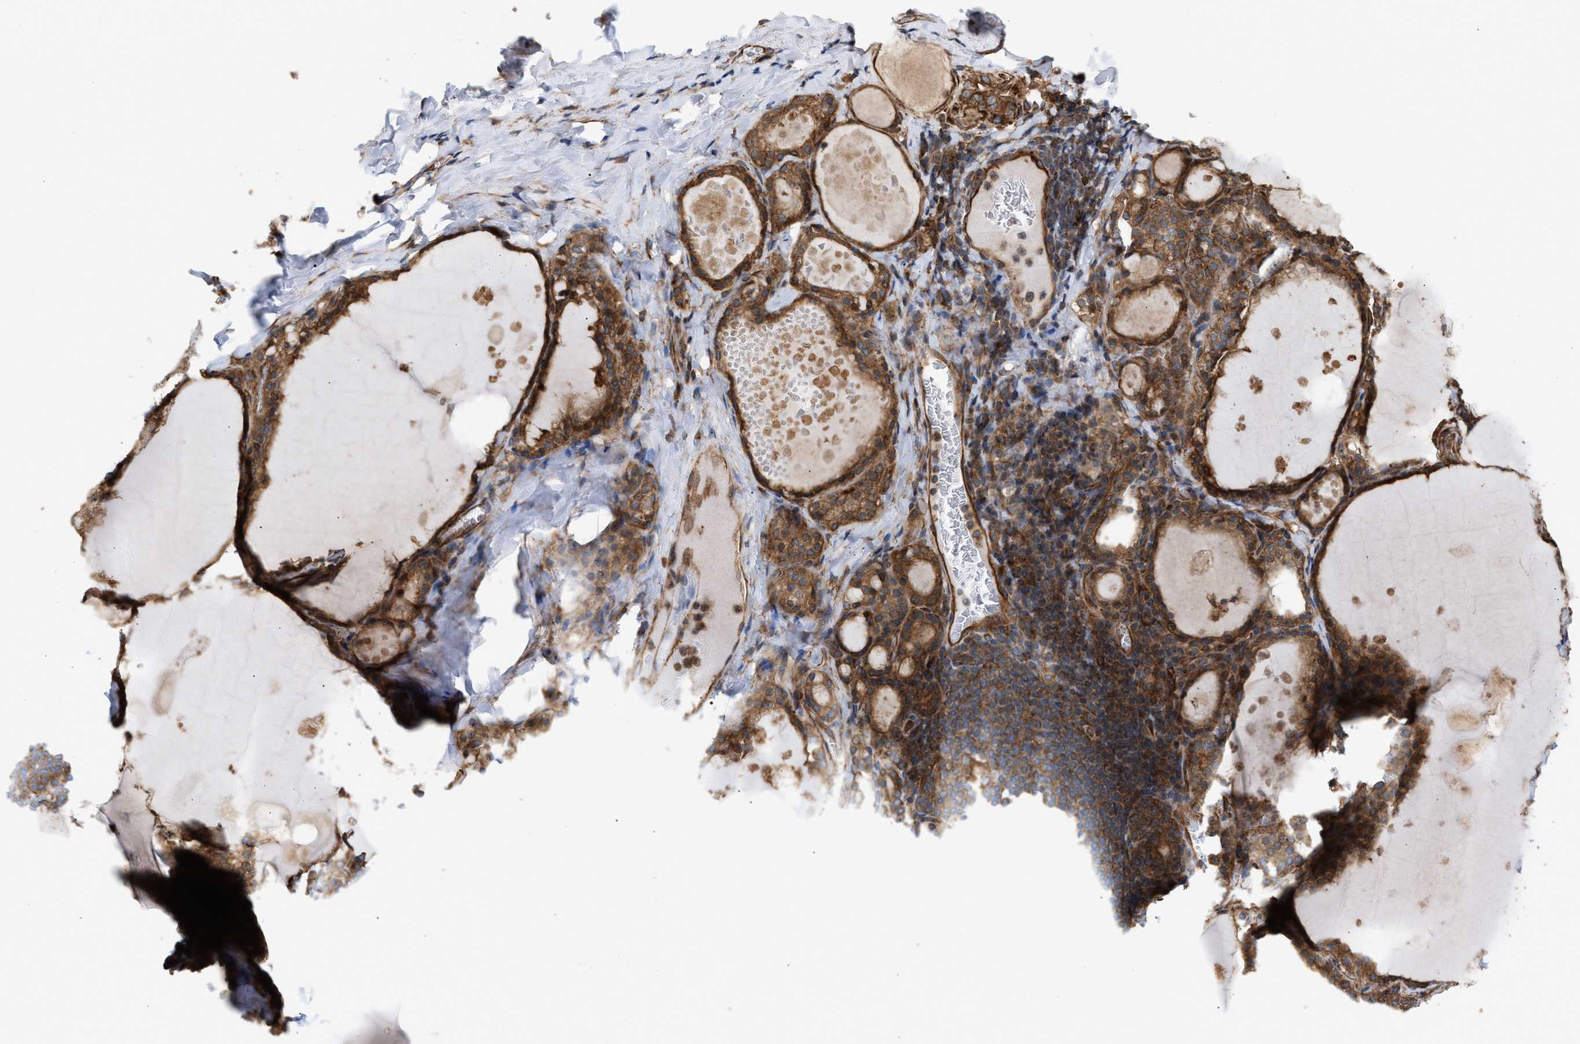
{"staining": {"intensity": "moderate", "quantity": ">75%", "location": "cytoplasmic/membranous"}, "tissue": "thyroid gland", "cell_type": "Glandular cells", "image_type": "normal", "snomed": [{"axis": "morphology", "description": "Normal tissue, NOS"}, {"axis": "topography", "description": "Thyroid gland"}], "caption": "Immunohistochemical staining of benign human thyroid gland shows moderate cytoplasmic/membranous protein staining in about >75% of glandular cells.", "gene": "EPS15L1", "patient": {"sex": "male", "age": 56}}